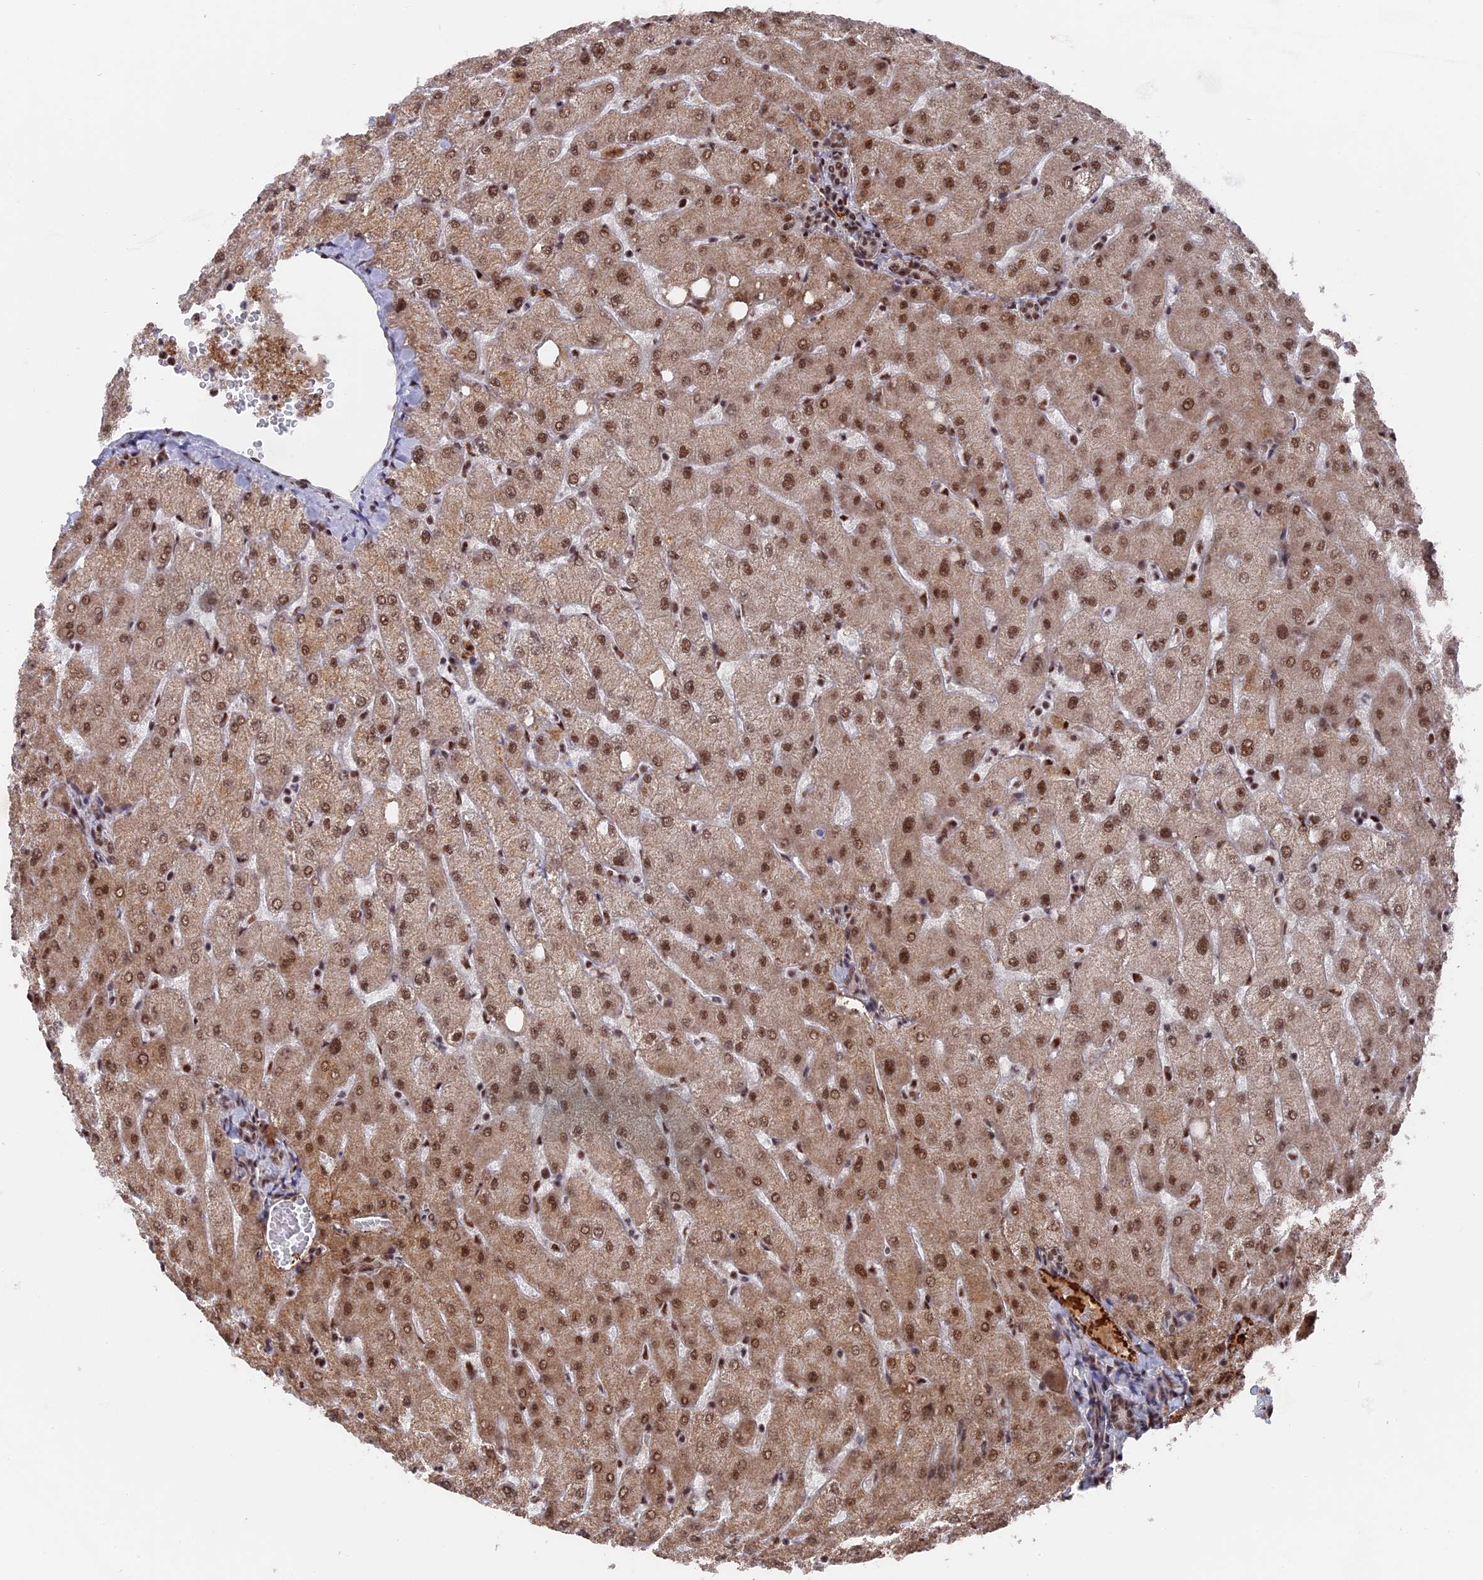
{"staining": {"intensity": "moderate", "quantity": ">75%", "location": "nuclear"}, "tissue": "liver", "cell_type": "Cholangiocytes", "image_type": "normal", "snomed": [{"axis": "morphology", "description": "Normal tissue, NOS"}, {"axis": "topography", "description": "Liver"}], "caption": "Protein staining demonstrates moderate nuclear expression in about >75% of cholangiocytes in unremarkable liver.", "gene": "SF3A2", "patient": {"sex": "female", "age": 54}}